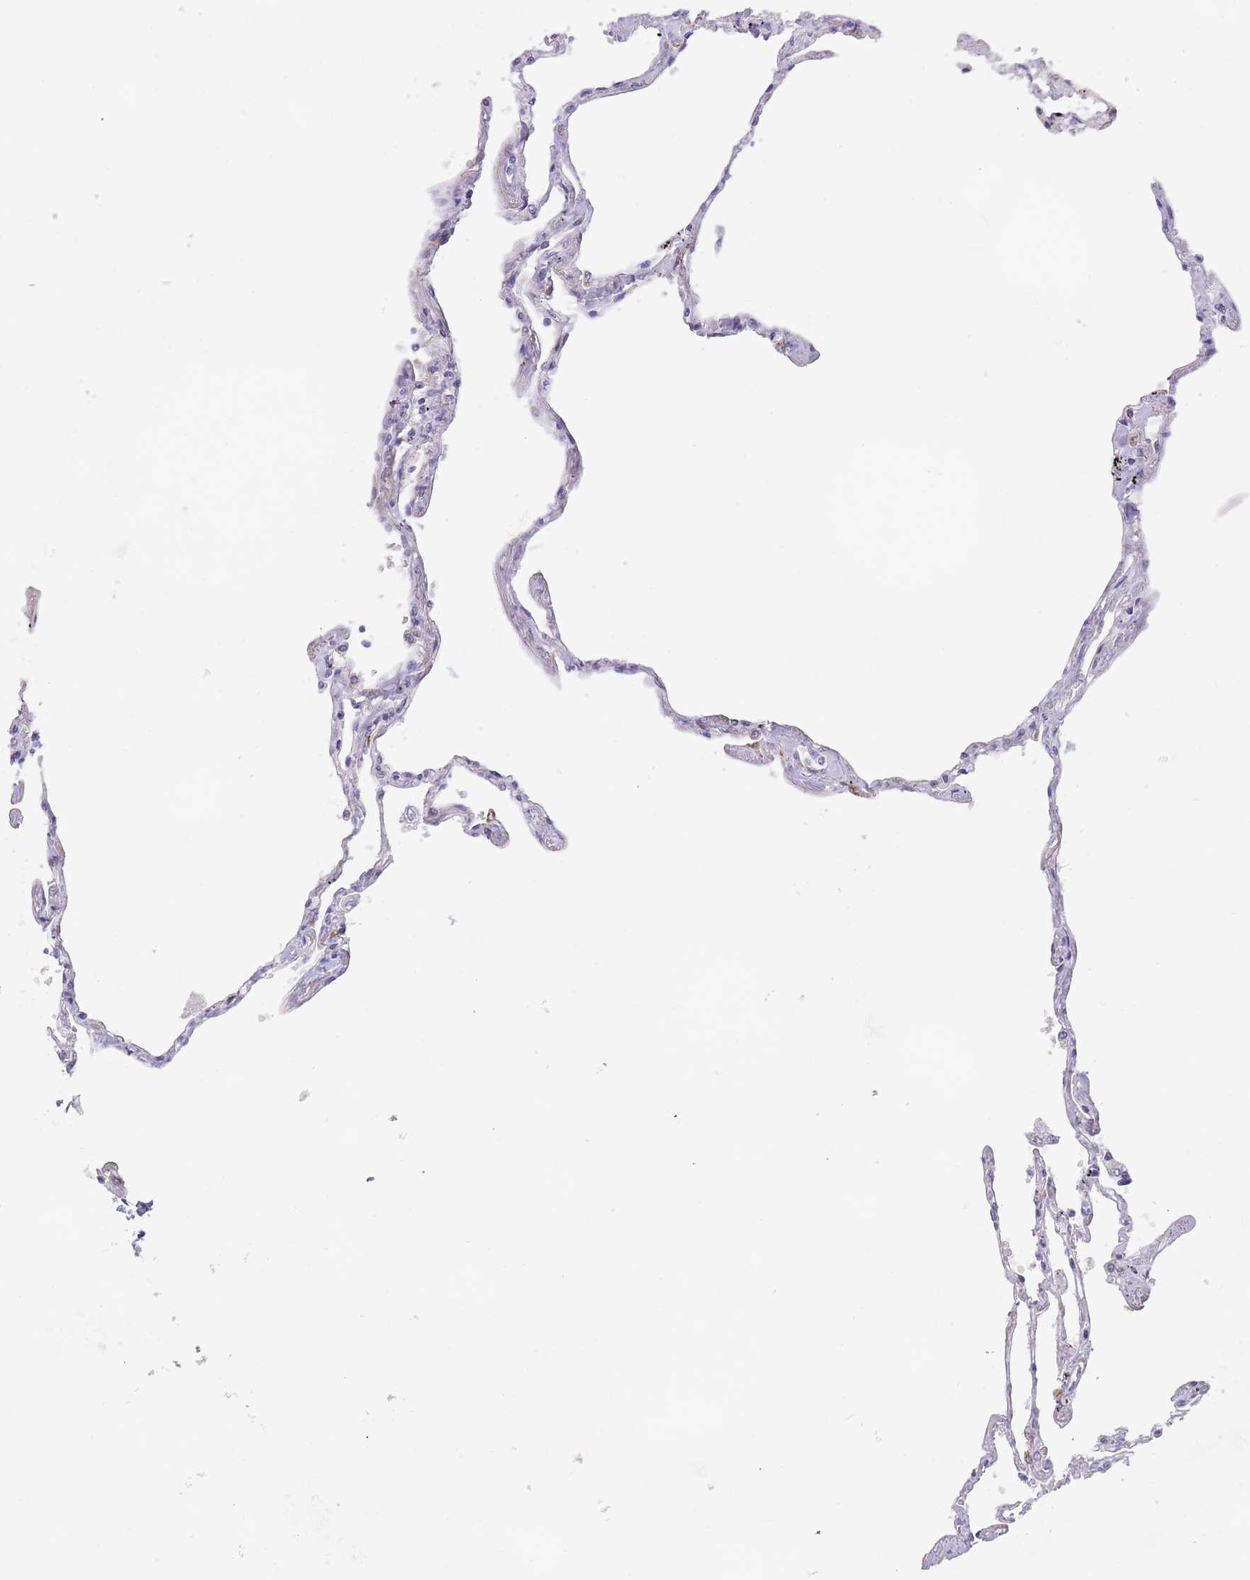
{"staining": {"intensity": "moderate", "quantity": "<25%", "location": "cytoplasmic/membranous"}, "tissue": "lung", "cell_type": "Alveolar cells", "image_type": "normal", "snomed": [{"axis": "morphology", "description": "Normal tissue, NOS"}, {"axis": "topography", "description": "Lung"}], "caption": "This photomicrograph reveals unremarkable lung stained with immunohistochemistry (IHC) to label a protein in brown. The cytoplasmic/membranous of alveolar cells show moderate positivity for the protein. Nuclei are counter-stained blue.", "gene": "UQCC3", "patient": {"sex": "female", "age": 67}}